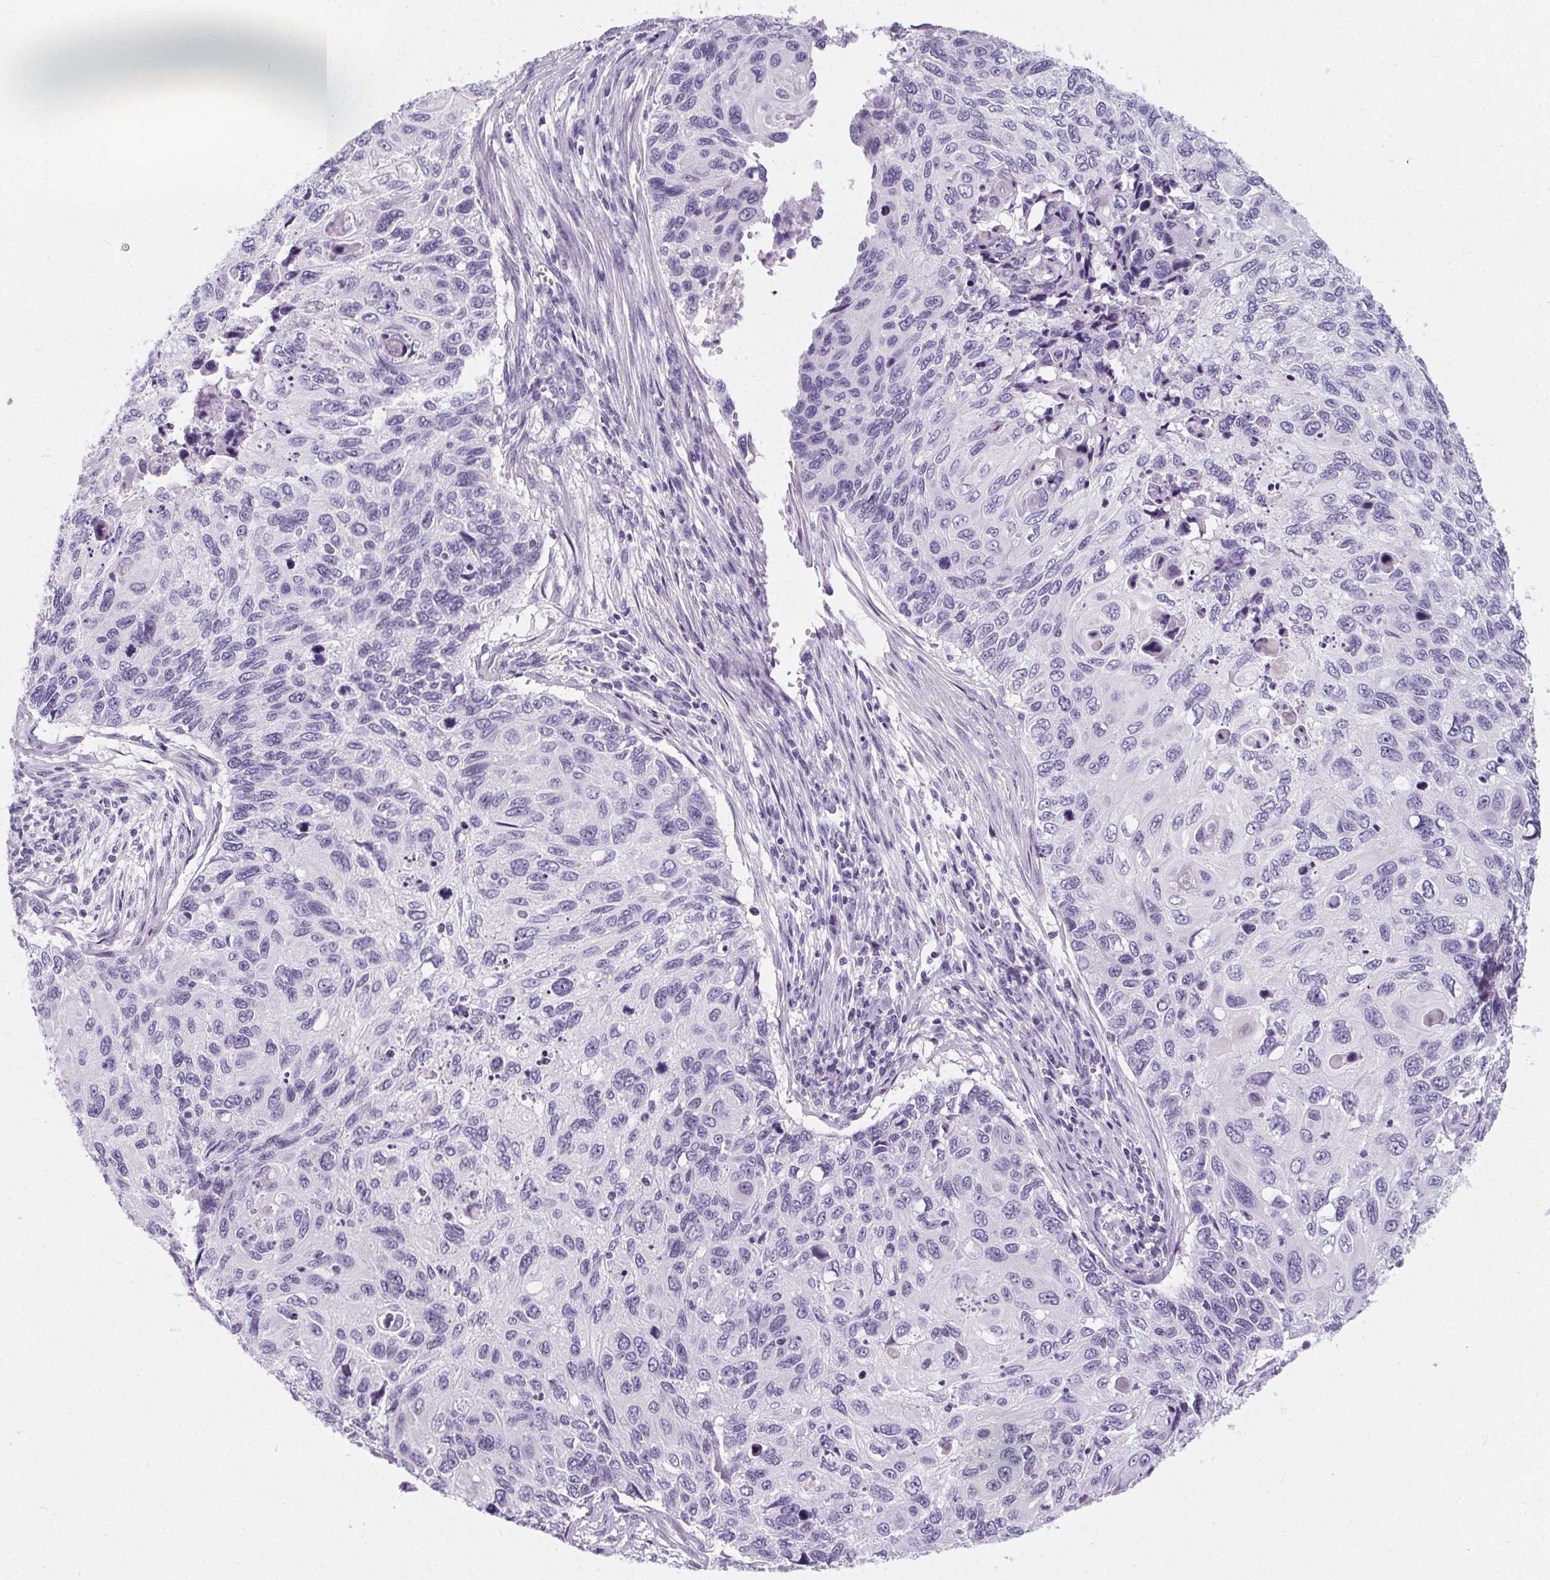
{"staining": {"intensity": "negative", "quantity": "none", "location": "none"}, "tissue": "cervical cancer", "cell_type": "Tumor cells", "image_type": "cancer", "snomed": [{"axis": "morphology", "description": "Squamous cell carcinoma, NOS"}, {"axis": "topography", "description": "Cervix"}], "caption": "Human cervical cancer stained for a protein using immunohistochemistry (IHC) shows no expression in tumor cells.", "gene": "ADRB1", "patient": {"sex": "female", "age": 70}}